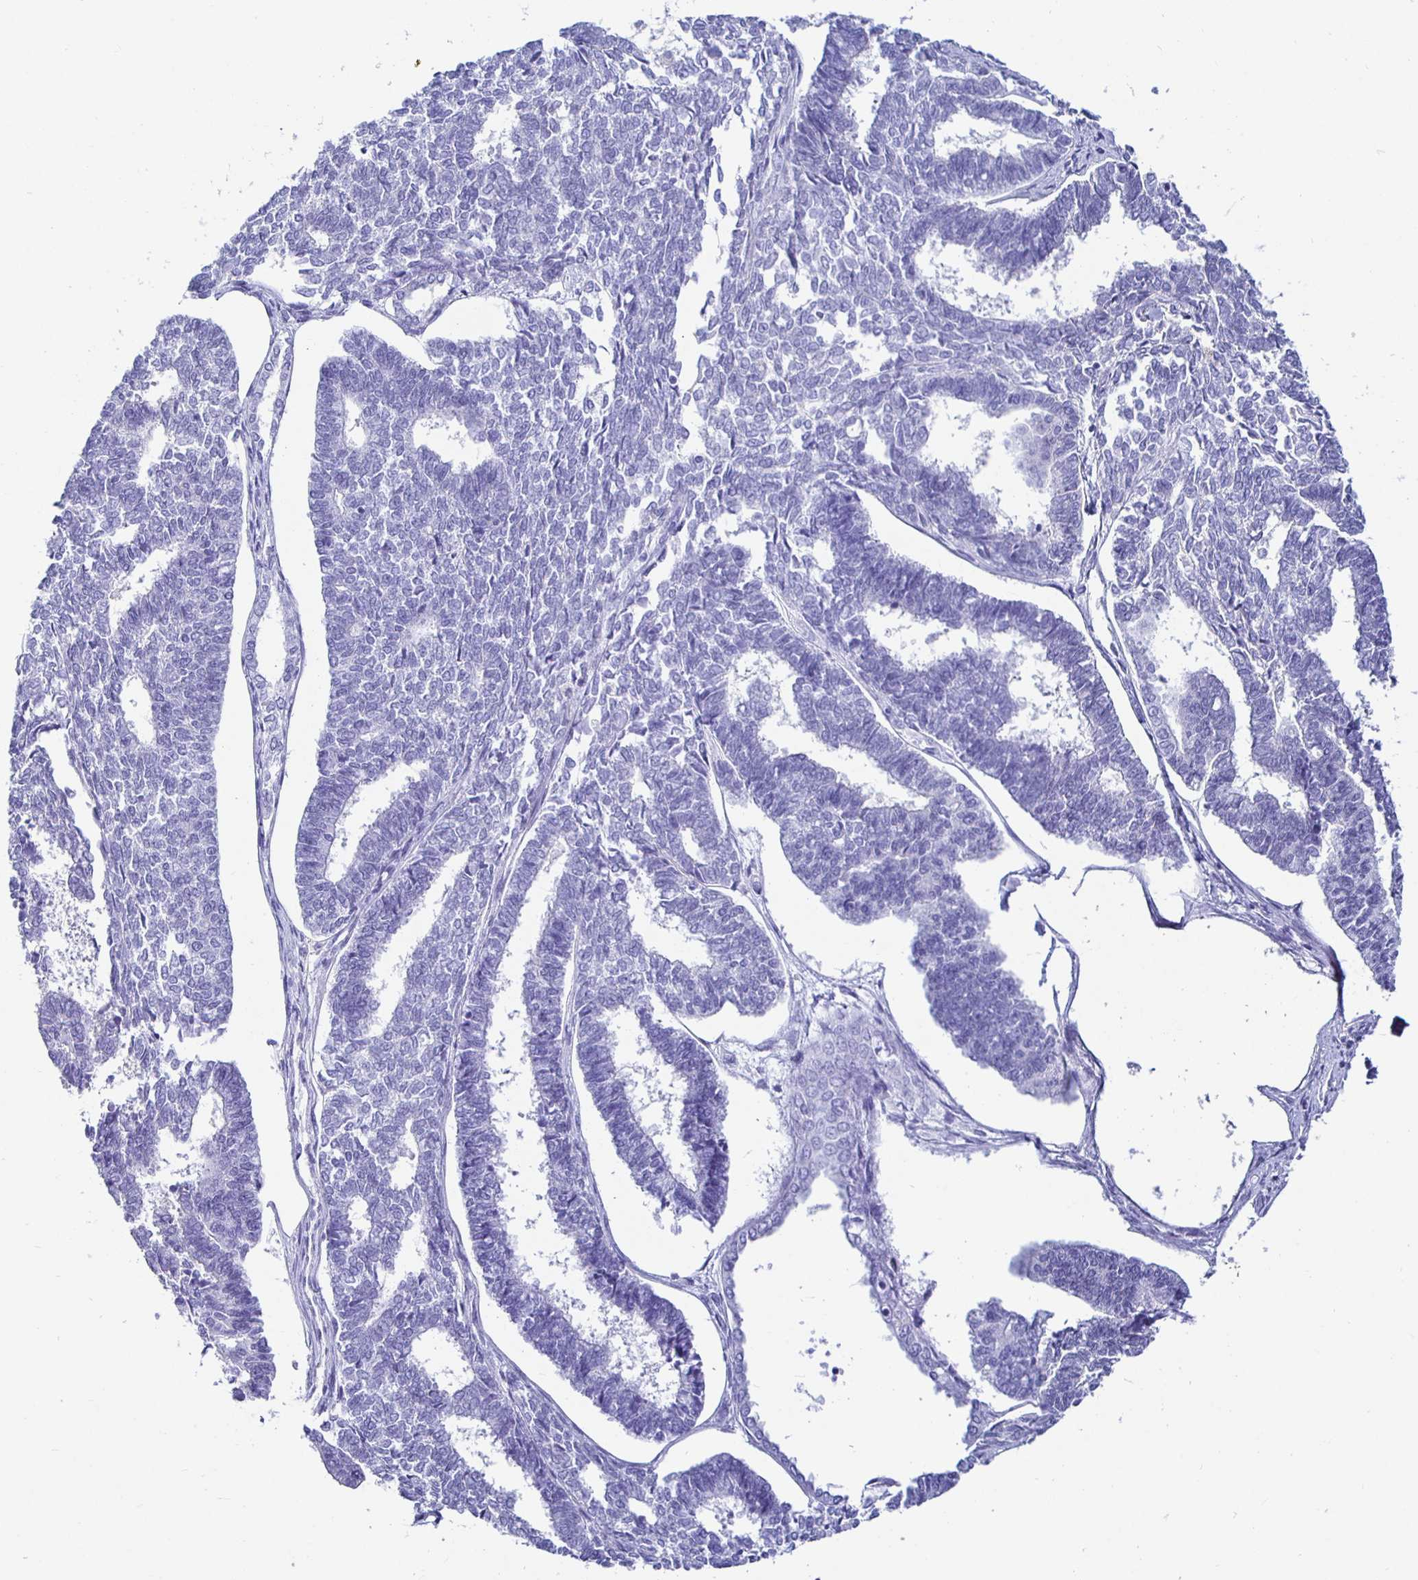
{"staining": {"intensity": "negative", "quantity": "none", "location": "none"}, "tissue": "endometrial cancer", "cell_type": "Tumor cells", "image_type": "cancer", "snomed": [{"axis": "morphology", "description": "Adenocarcinoma, NOS"}, {"axis": "topography", "description": "Endometrium"}], "caption": "Immunohistochemistry (IHC) of human adenocarcinoma (endometrial) reveals no expression in tumor cells.", "gene": "UMOD", "patient": {"sex": "female", "age": 70}}